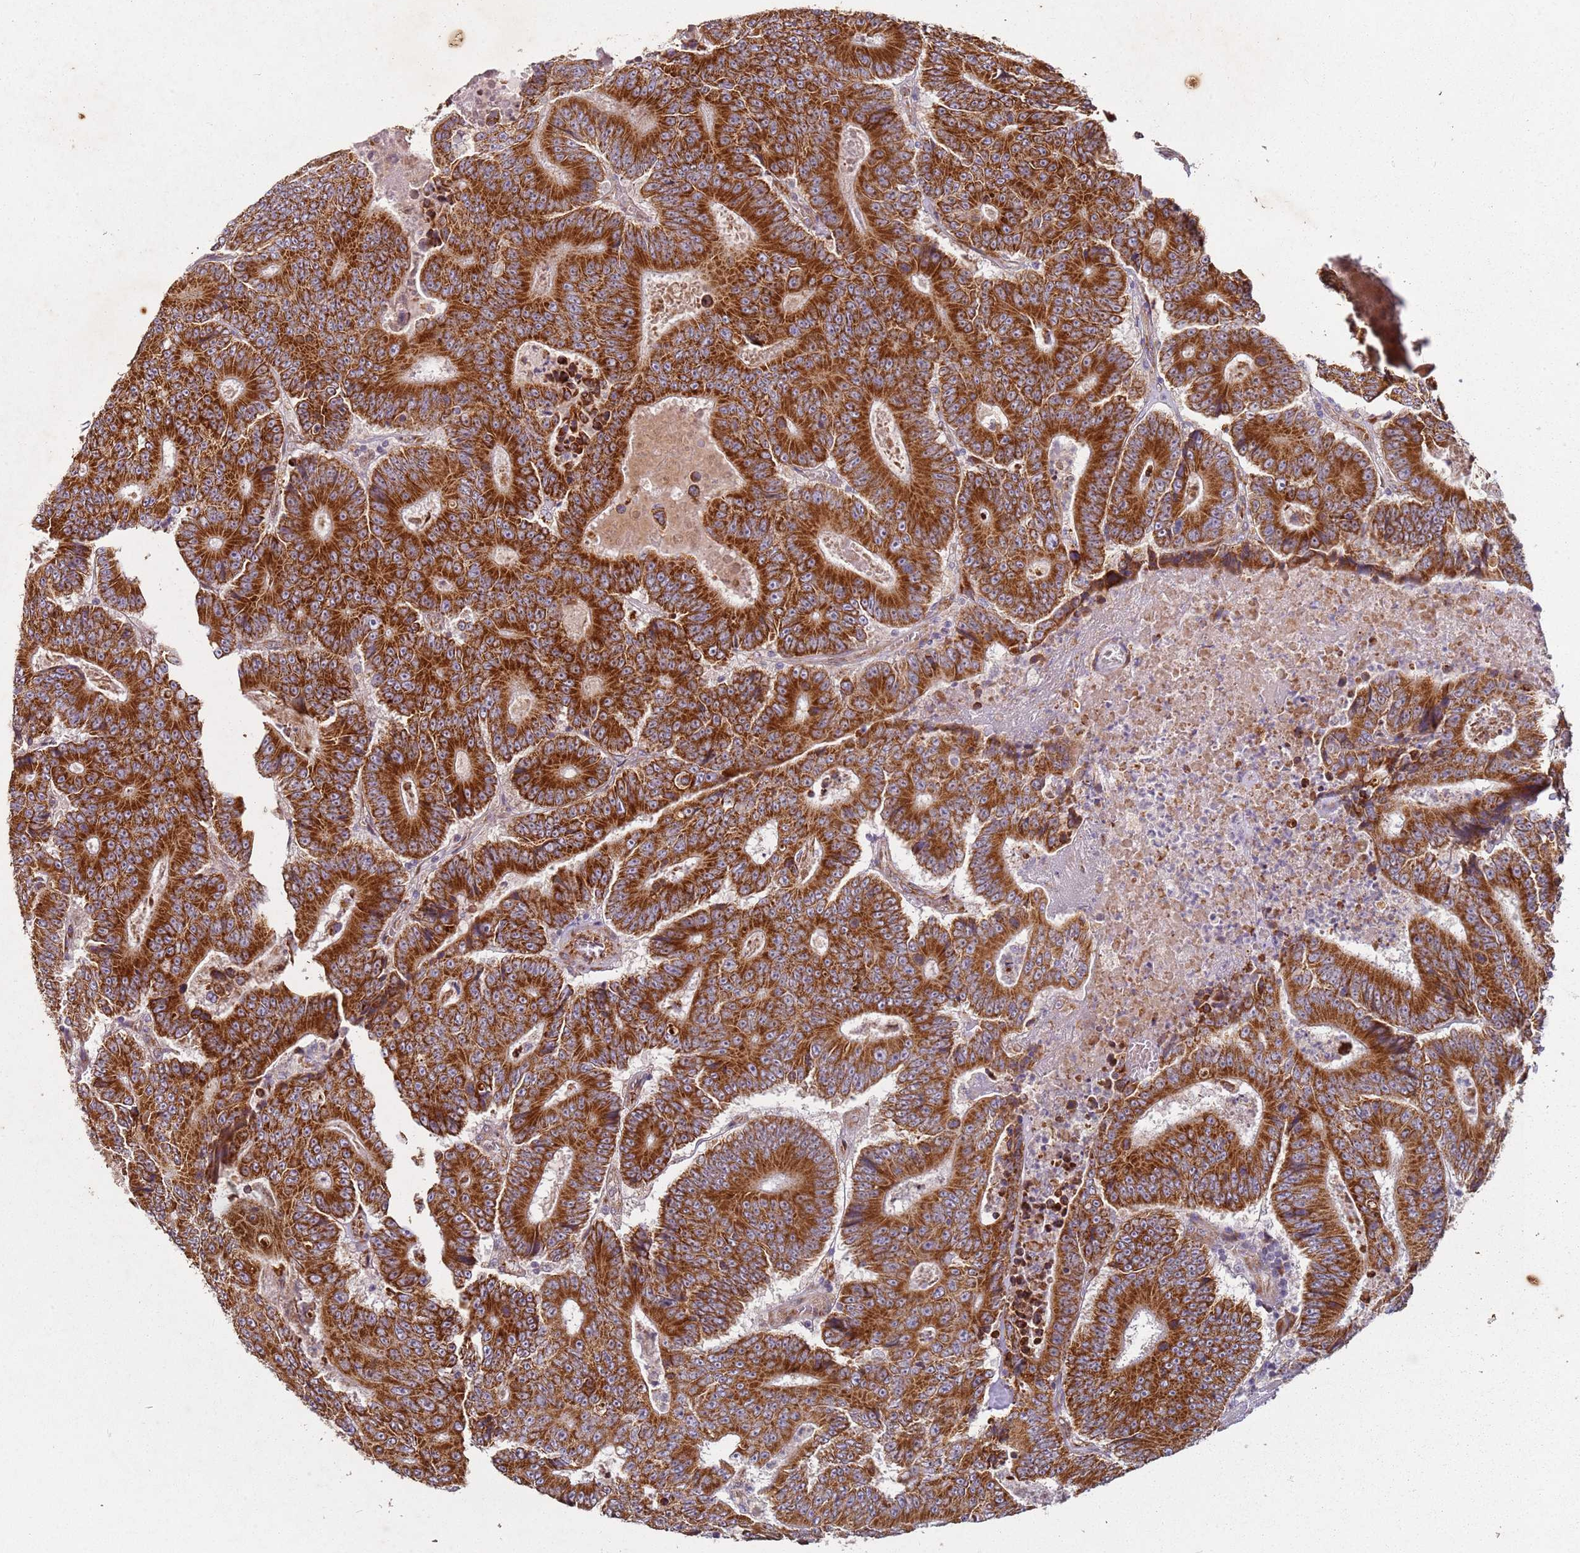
{"staining": {"intensity": "strong", "quantity": ">75%", "location": "cytoplasmic/membranous"}, "tissue": "colorectal cancer", "cell_type": "Tumor cells", "image_type": "cancer", "snomed": [{"axis": "morphology", "description": "Adenocarcinoma, NOS"}, {"axis": "topography", "description": "Colon"}], "caption": "Protein staining exhibits strong cytoplasmic/membranous staining in about >75% of tumor cells in colorectal cancer (adenocarcinoma).", "gene": "ARFRP1", "patient": {"sex": "male", "age": 83}}